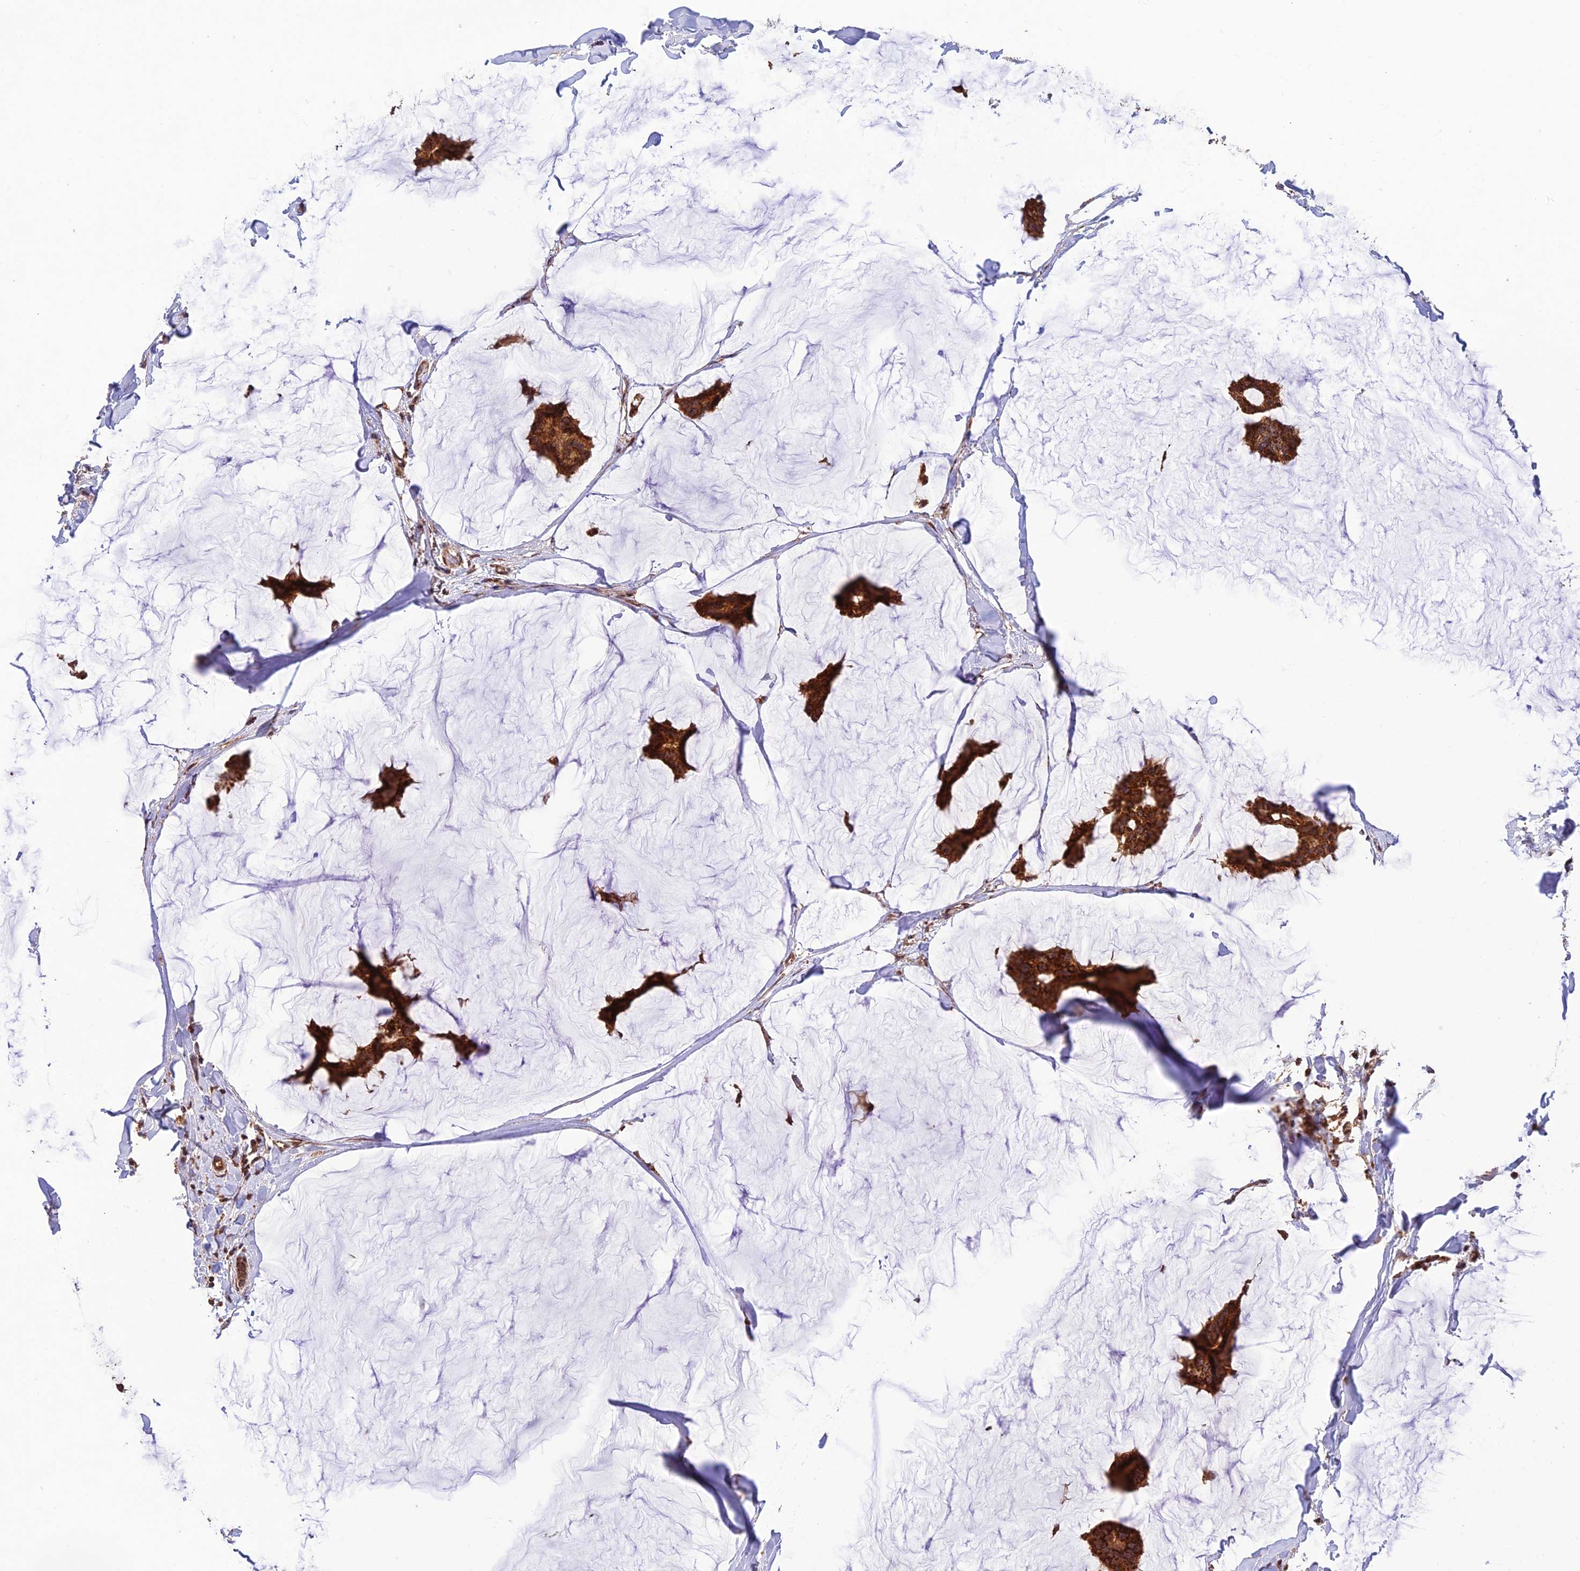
{"staining": {"intensity": "strong", "quantity": ">75%", "location": "cytoplasmic/membranous"}, "tissue": "breast cancer", "cell_type": "Tumor cells", "image_type": "cancer", "snomed": [{"axis": "morphology", "description": "Duct carcinoma"}, {"axis": "topography", "description": "Breast"}], "caption": "A photomicrograph showing strong cytoplasmic/membranous expression in about >75% of tumor cells in breast cancer, as visualized by brown immunohistochemical staining.", "gene": "MNS1", "patient": {"sex": "female", "age": 93}}